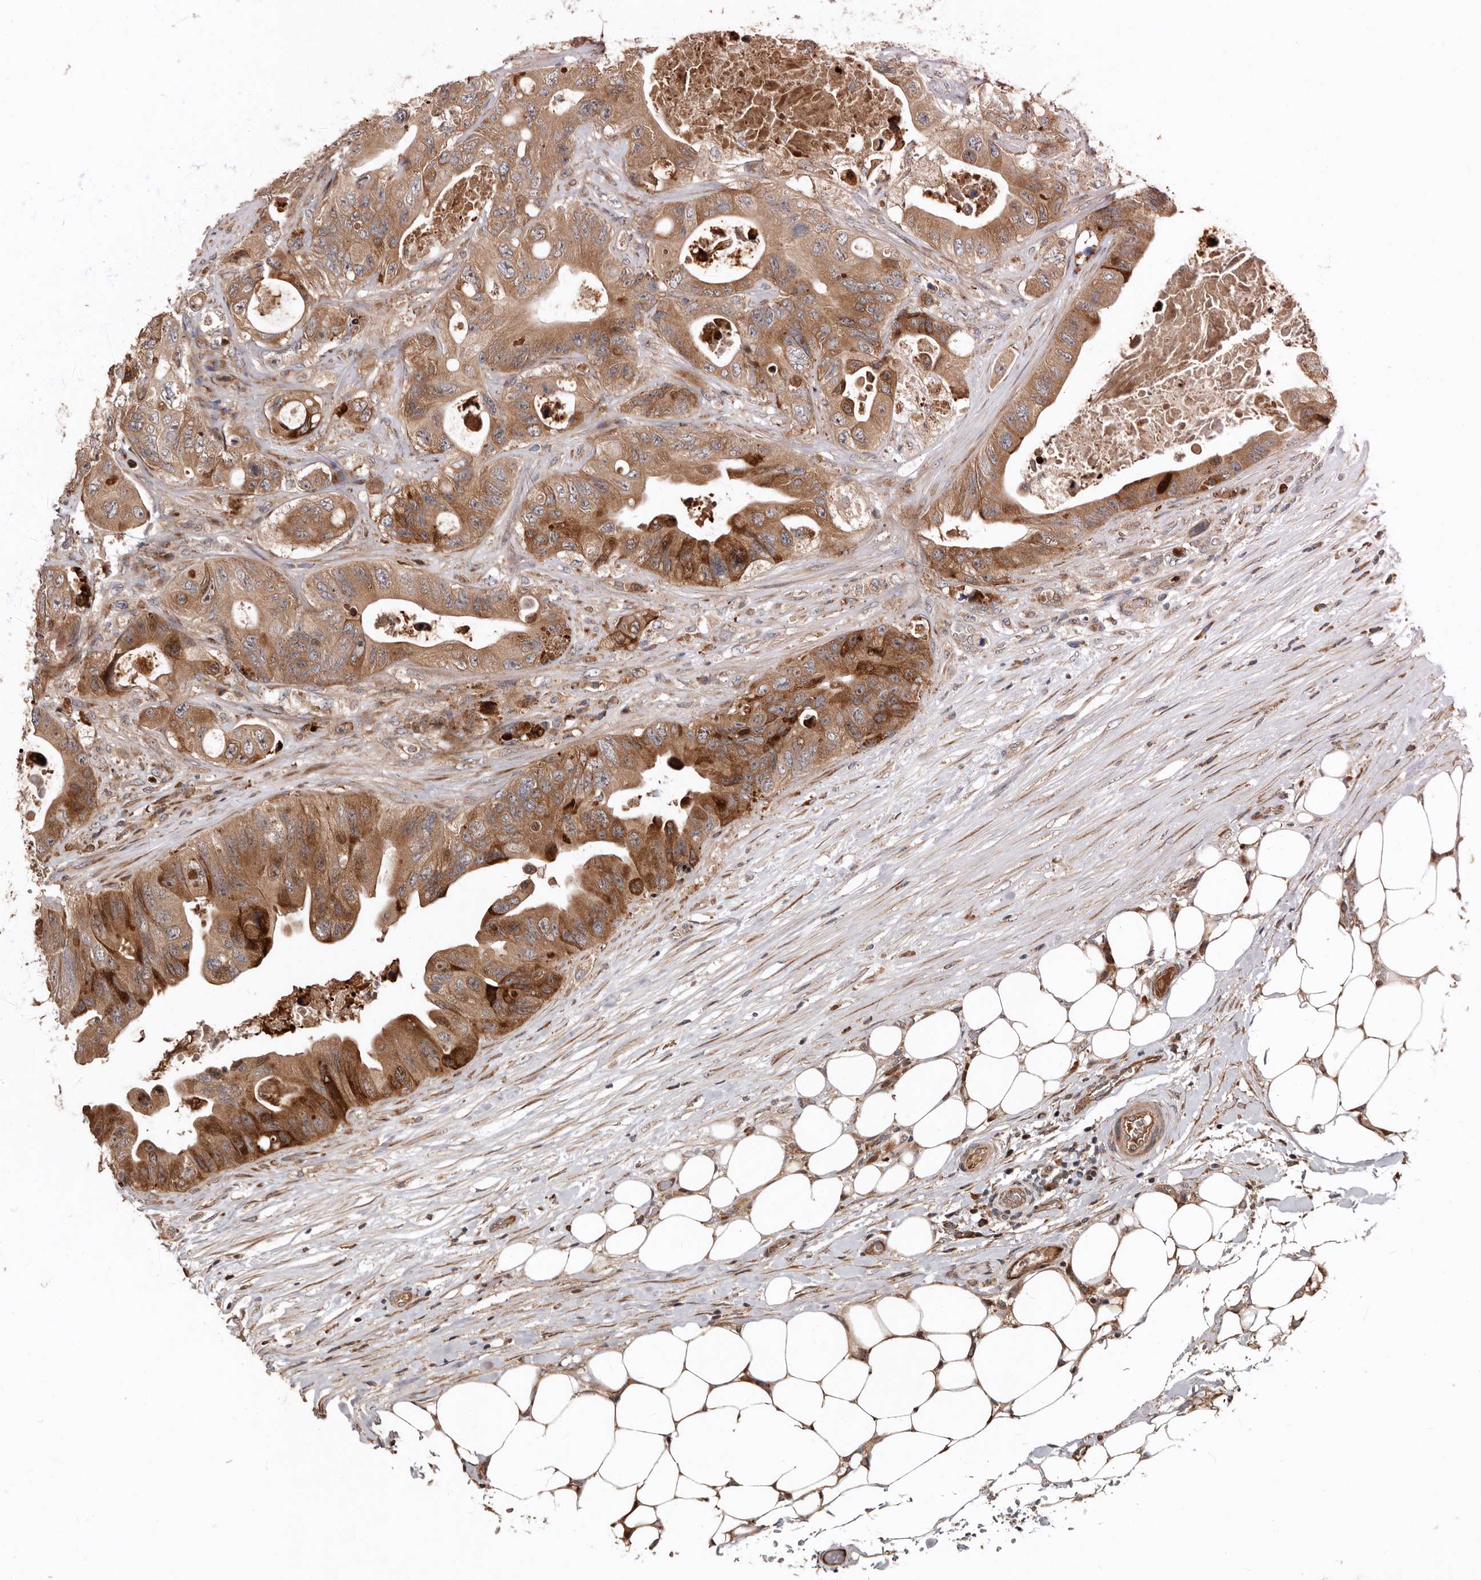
{"staining": {"intensity": "moderate", "quantity": ">75%", "location": "cytoplasmic/membranous"}, "tissue": "colorectal cancer", "cell_type": "Tumor cells", "image_type": "cancer", "snomed": [{"axis": "morphology", "description": "Adenocarcinoma, NOS"}, {"axis": "topography", "description": "Colon"}], "caption": "Colorectal adenocarcinoma stained with a brown dye exhibits moderate cytoplasmic/membranous positive staining in approximately >75% of tumor cells.", "gene": "WEE2", "patient": {"sex": "female", "age": 46}}